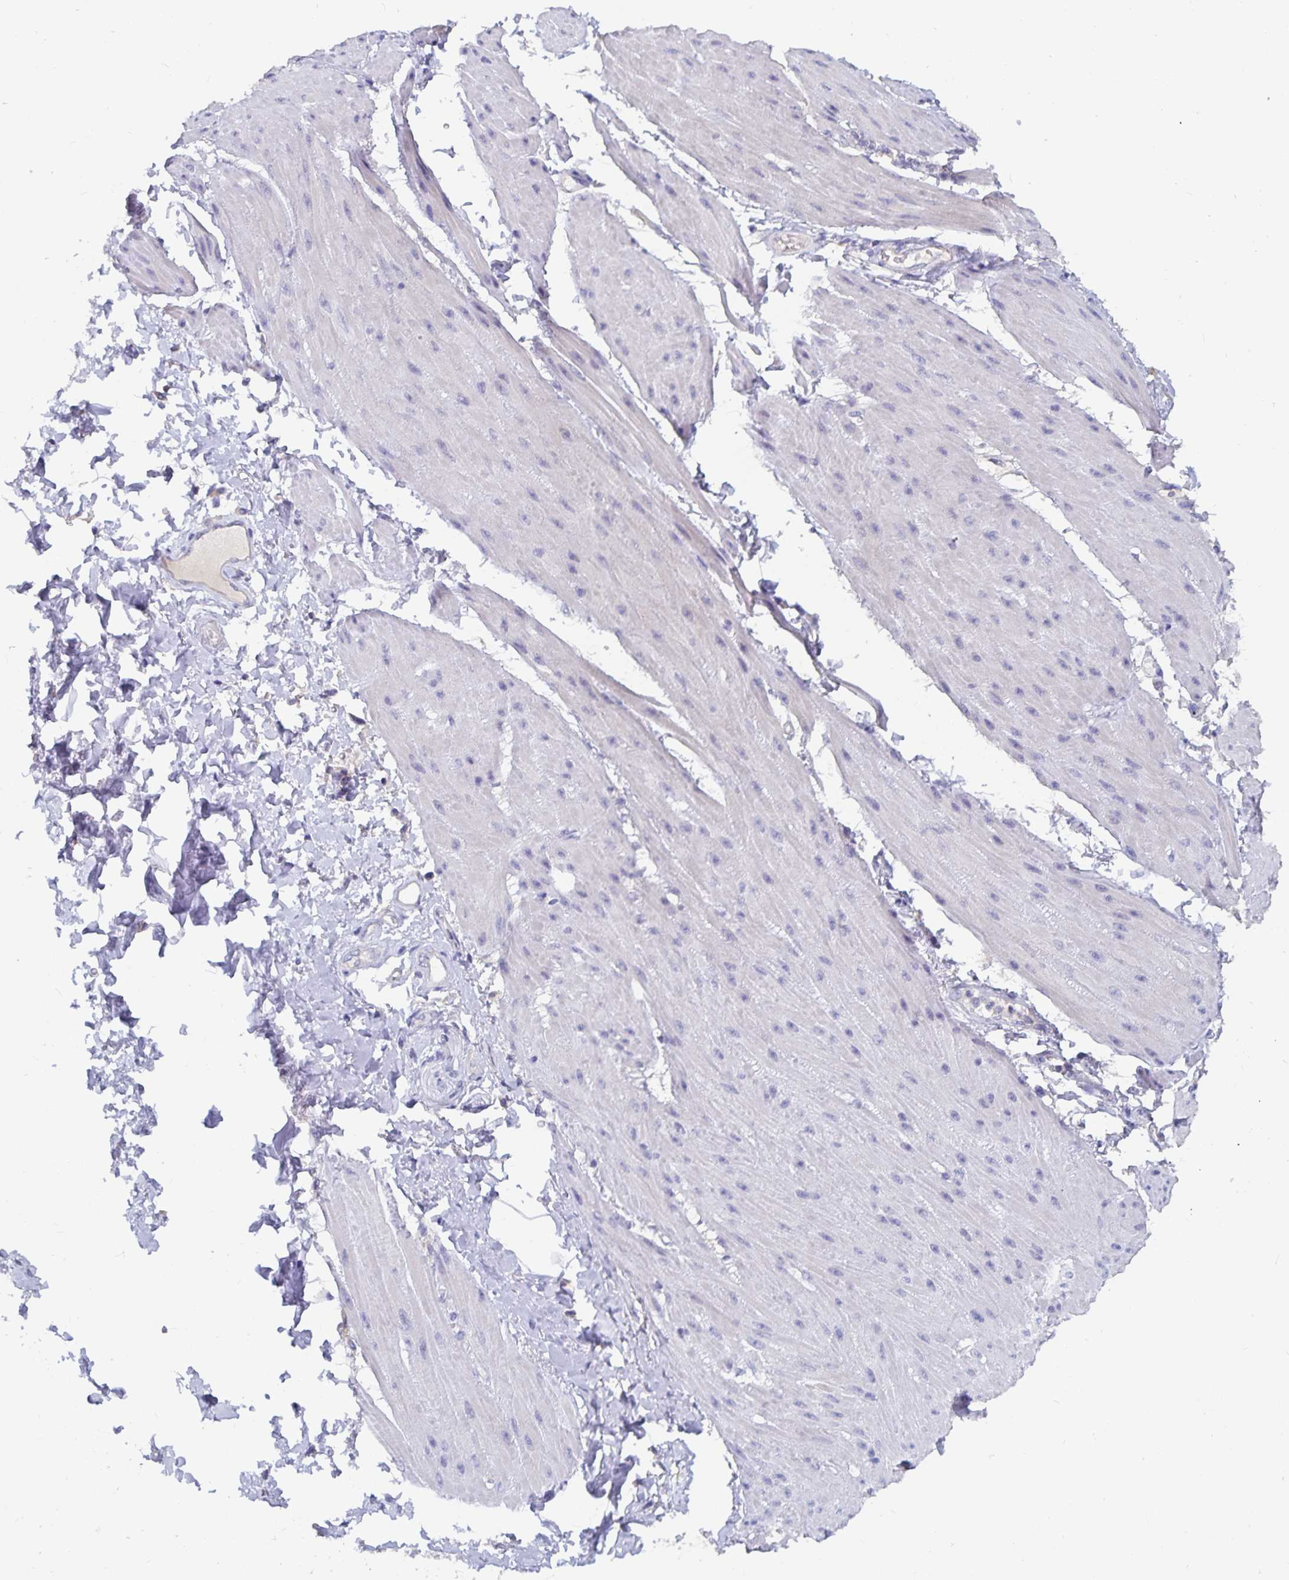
{"staining": {"intensity": "negative", "quantity": "none", "location": "none"}, "tissue": "adipose tissue", "cell_type": "Adipocytes", "image_type": "normal", "snomed": [{"axis": "morphology", "description": "Normal tissue, NOS"}, {"axis": "topography", "description": "Urinary bladder"}, {"axis": "topography", "description": "Peripheral nerve tissue"}], "caption": "The photomicrograph exhibits no staining of adipocytes in benign adipose tissue.", "gene": "CFAP69", "patient": {"sex": "female", "age": 60}}